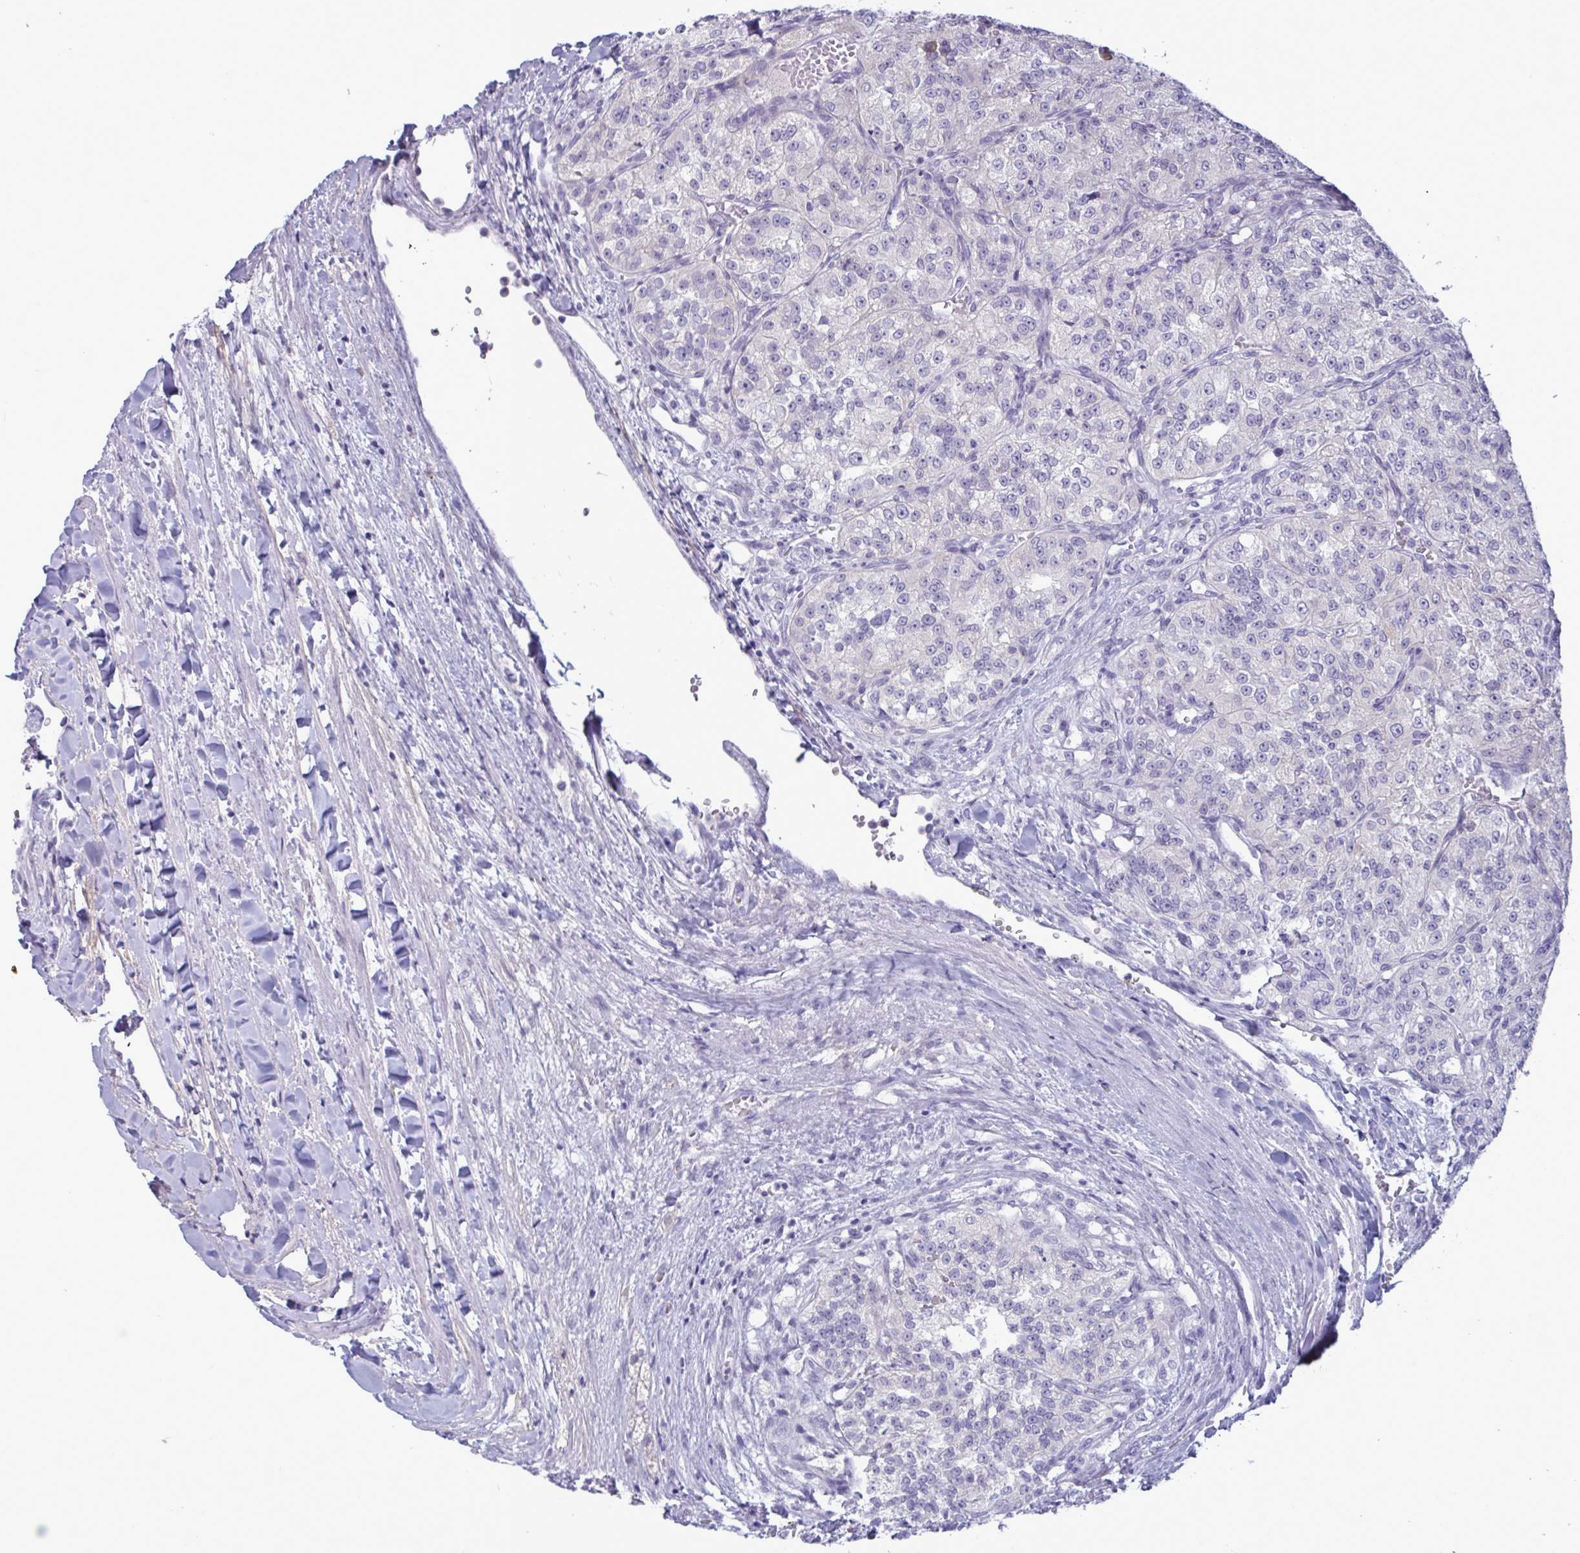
{"staining": {"intensity": "negative", "quantity": "none", "location": "none"}, "tissue": "renal cancer", "cell_type": "Tumor cells", "image_type": "cancer", "snomed": [{"axis": "morphology", "description": "Adenocarcinoma, NOS"}, {"axis": "topography", "description": "Kidney"}], "caption": "This is a micrograph of immunohistochemistry staining of renal adenocarcinoma, which shows no positivity in tumor cells.", "gene": "TENT5D", "patient": {"sex": "female", "age": 63}}